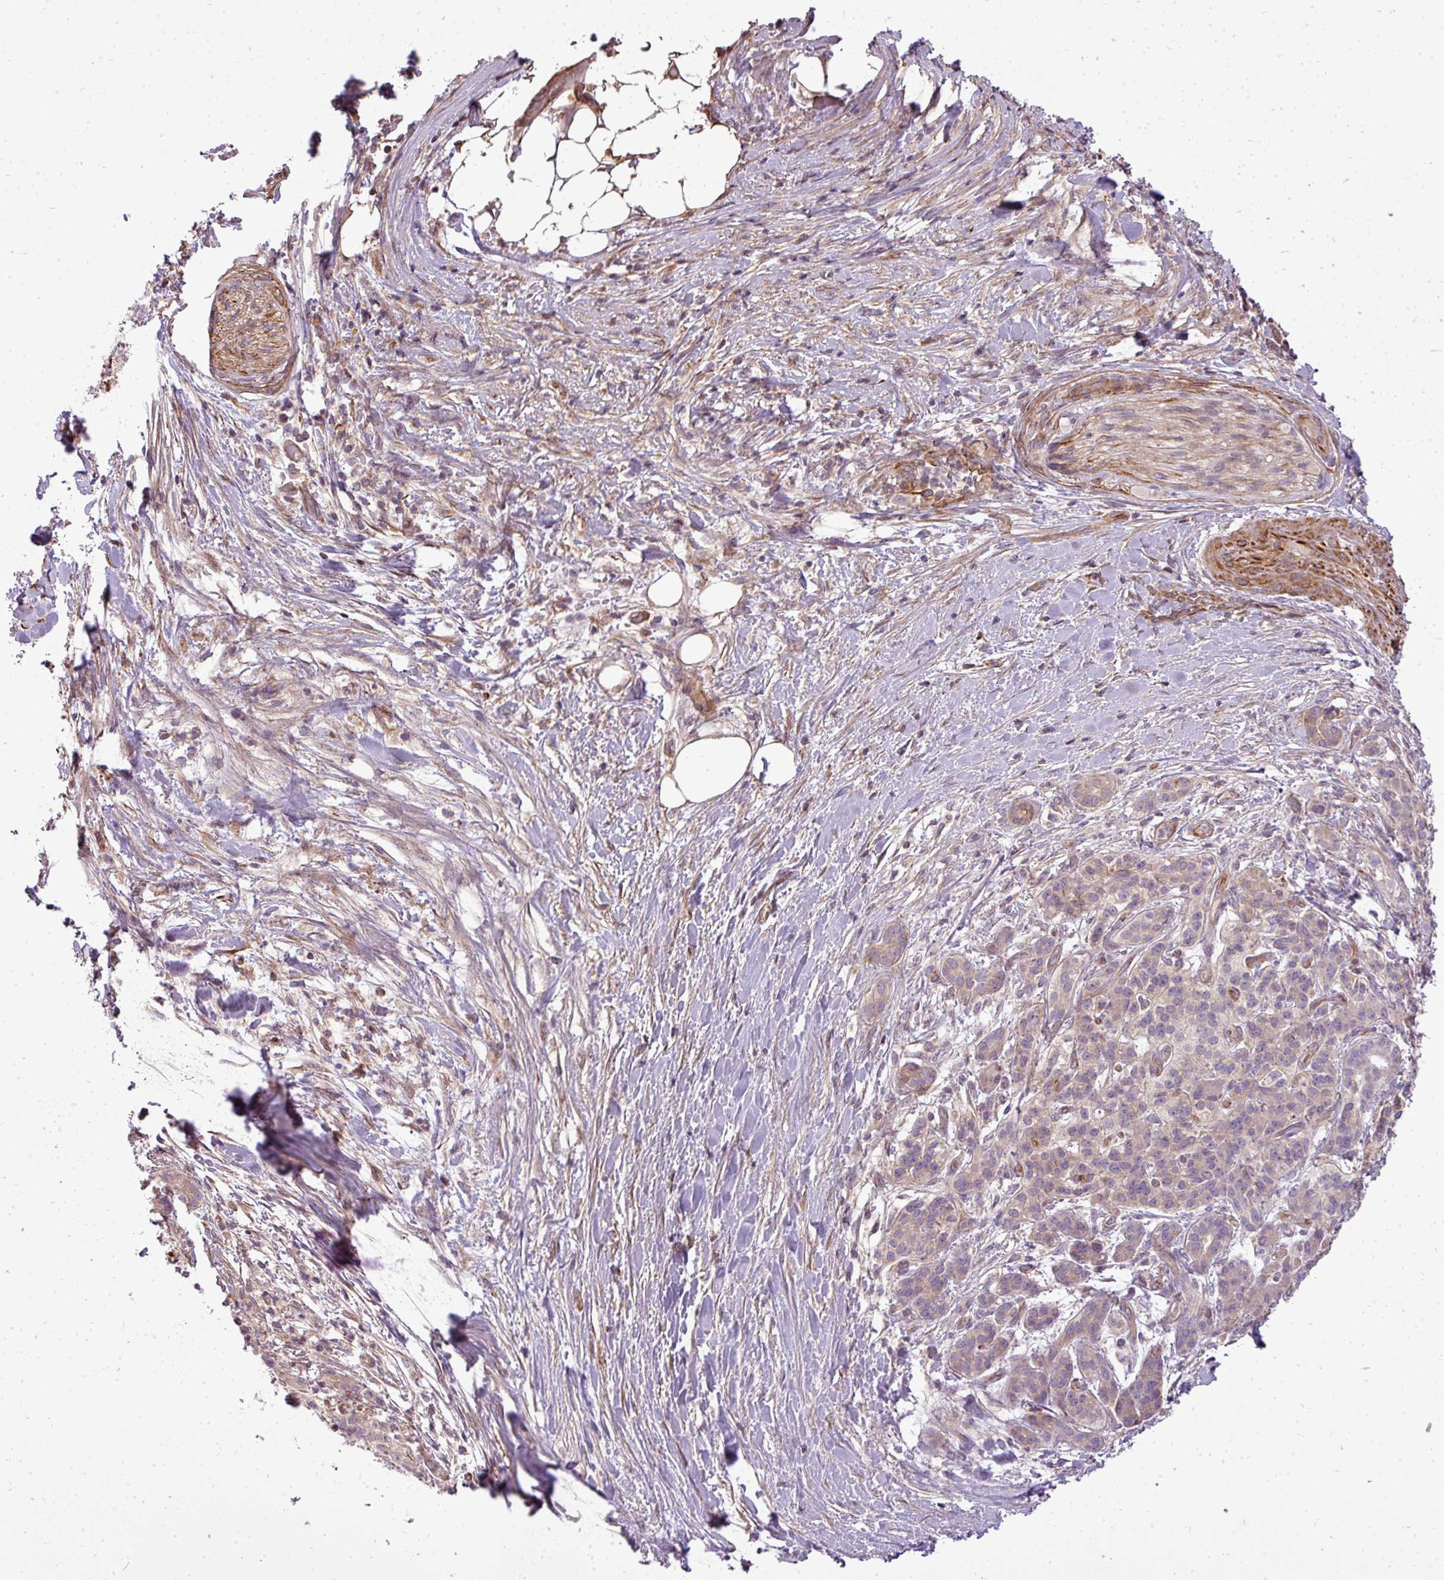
{"staining": {"intensity": "weak", "quantity": ">75%", "location": "cytoplasmic/membranous"}, "tissue": "pancreatic cancer", "cell_type": "Tumor cells", "image_type": "cancer", "snomed": [{"axis": "morphology", "description": "Adenocarcinoma, NOS"}, {"axis": "topography", "description": "Pancreas"}], "caption": "Pancreatic adenocarcinoma stained with a brown dye shows weak cytoplasmic/membranous positive positivity in approximately >75% of tumor cells.", "gene": "PDRG1", "patient": {"sex": "male", "age": 58}}